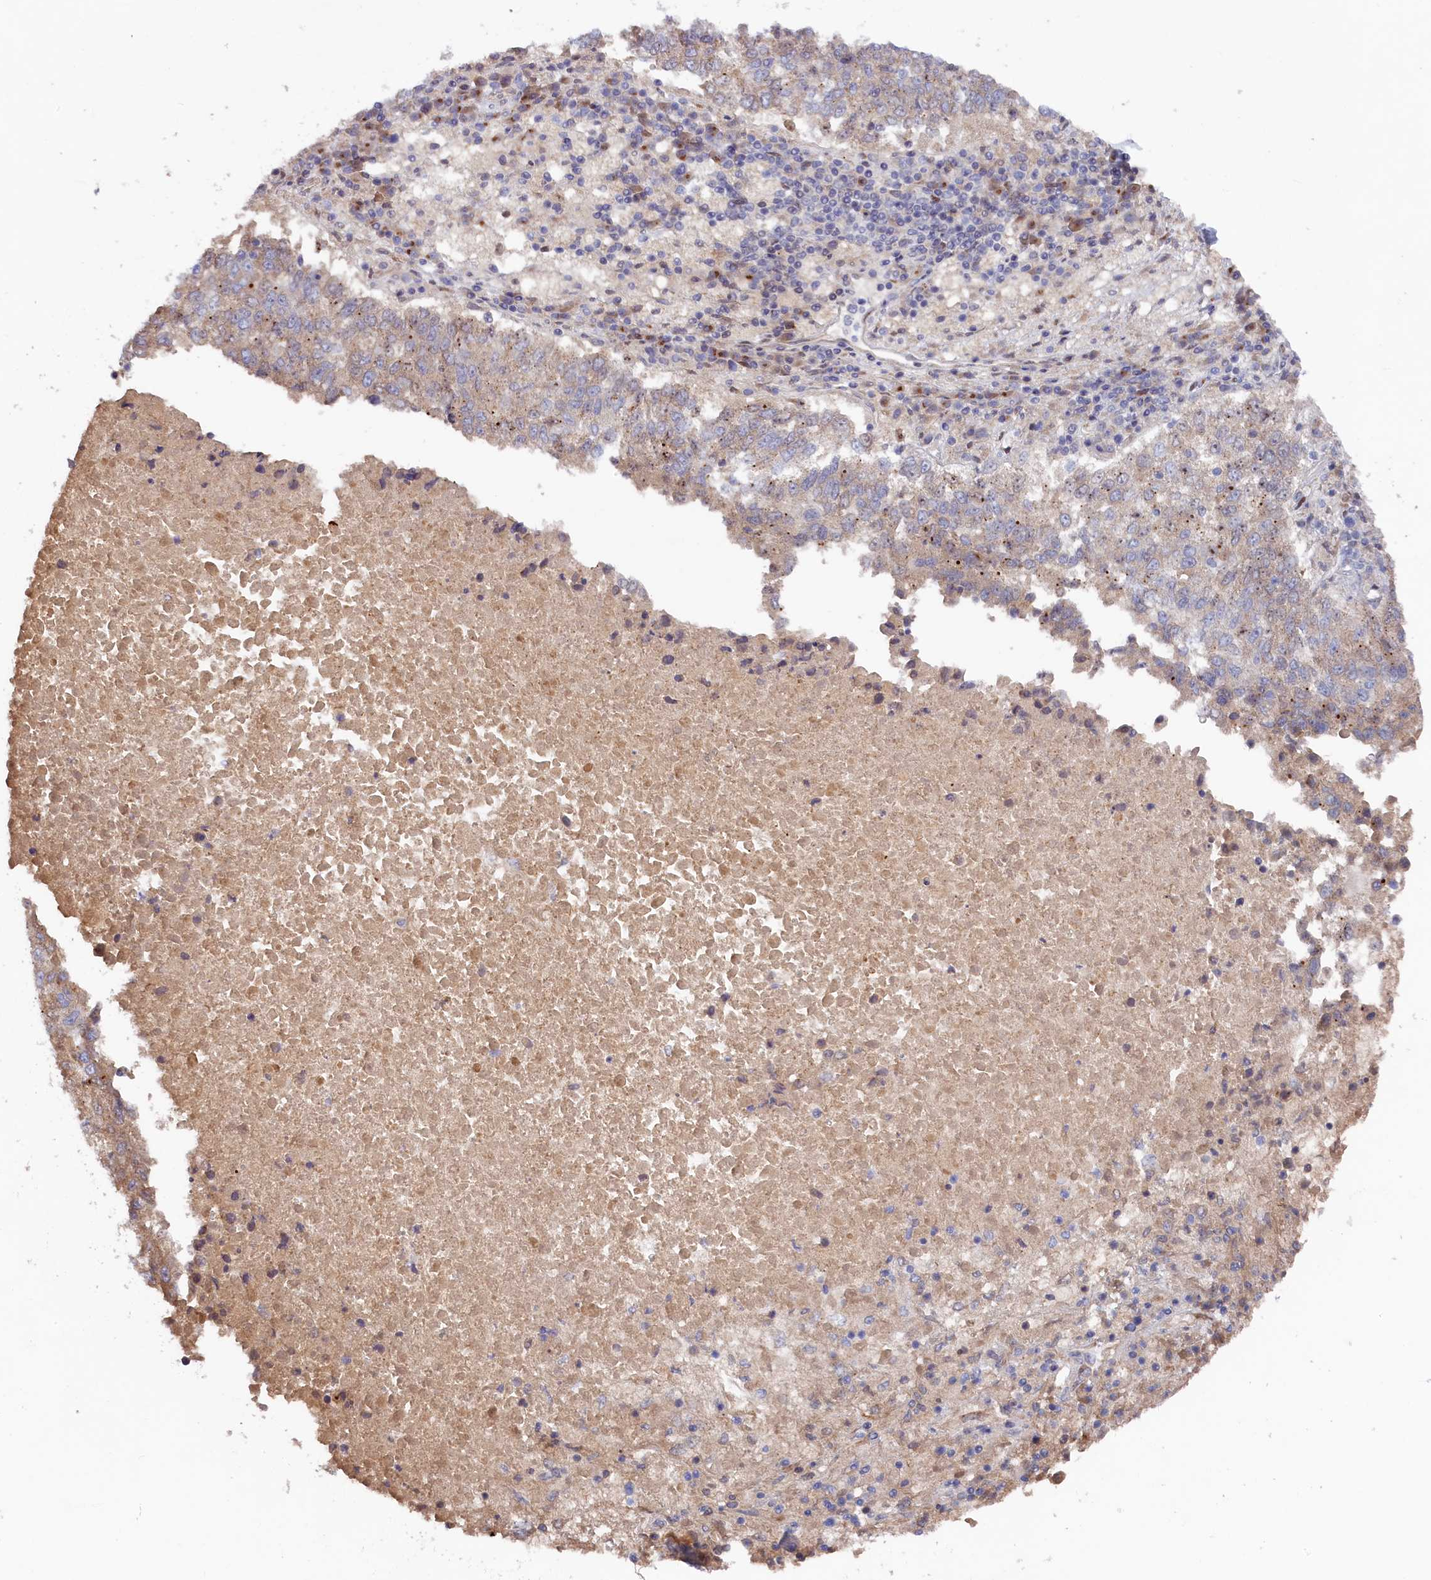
{"staining": {"intensity": "weak", "quantity": "25%-75%", "location": "cytoplasmic/membranous"}, "tissue": "lung cancer", "cell_type": "Tumor cells", "image_type": "cancer", "snomed": [{"axis": "morphology", "description": "Squamous cell carcinoma, NOS"}, {"axis": "topography", "description": "Lung"}], "caption": "Immunohistochemical staining of lung cancer shows low levels of weak cytoplasmic/membranous expression in approximately 25%-75% of tumor cells.", "gene": "CHST12", "patient": {"sex": "male", "age": 73}}